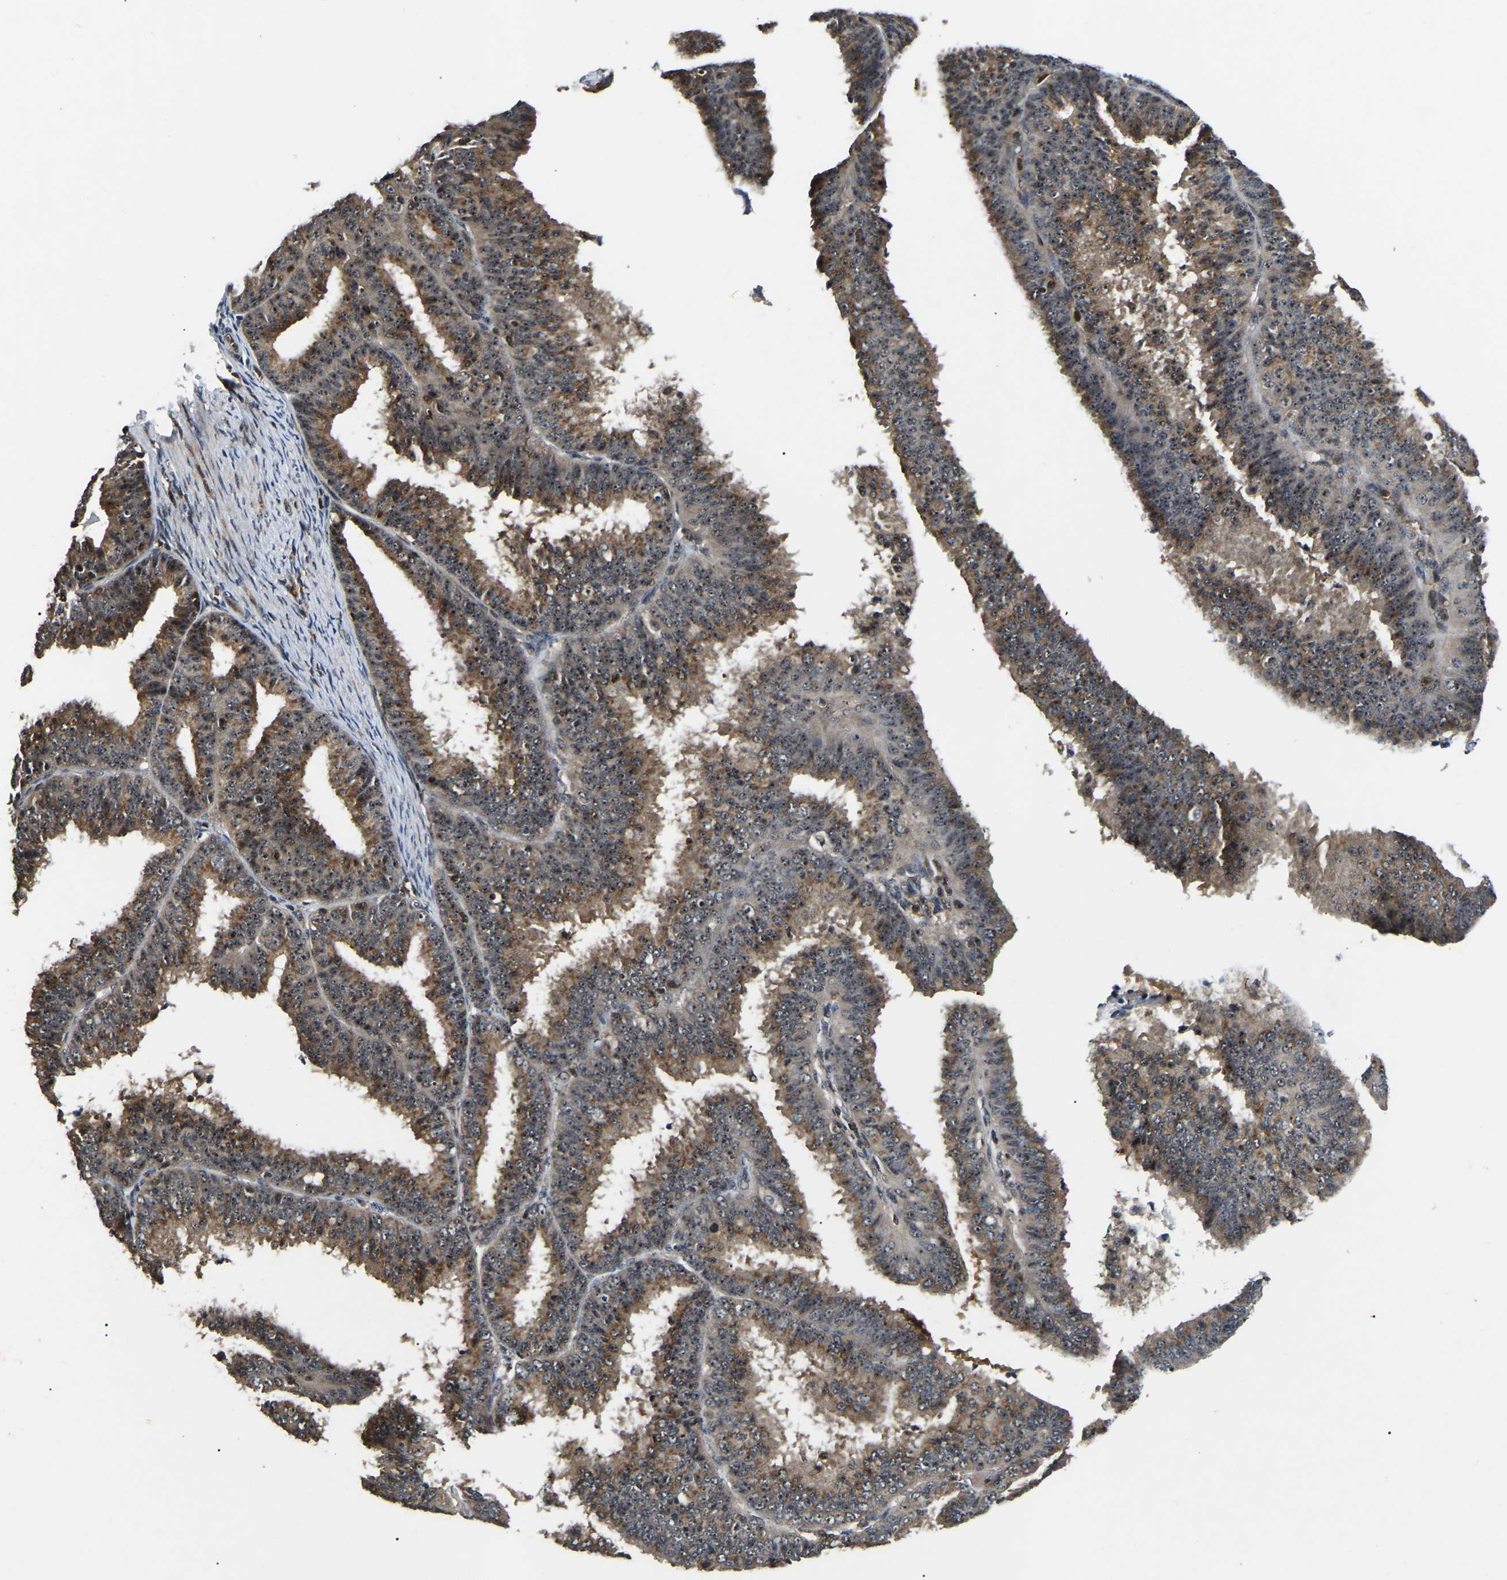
{"staining": {"intensity": "moderate", "quantity": ">75%", "location": "cytoplasmic/membranous,nuclear"}, "tissue": "endometrial cancer", "cell_type": "Tumor cells", "image_type": "cancer", "snomed": [{"axis": "morphology", "description": "Adenocarcinoma, NOS"}, {"axis": "topography", "description": "Endometrium"}], "caption": "Immunohistochemical staining of human endometrial cancer (adenocarcinoma) exhibits moderate cytoplasmic/membranous and nuclear protein positivity in approximately >75% of tumor cells.", "gene": "RBM28", "patient": {"sex": "female", "age": 70}}